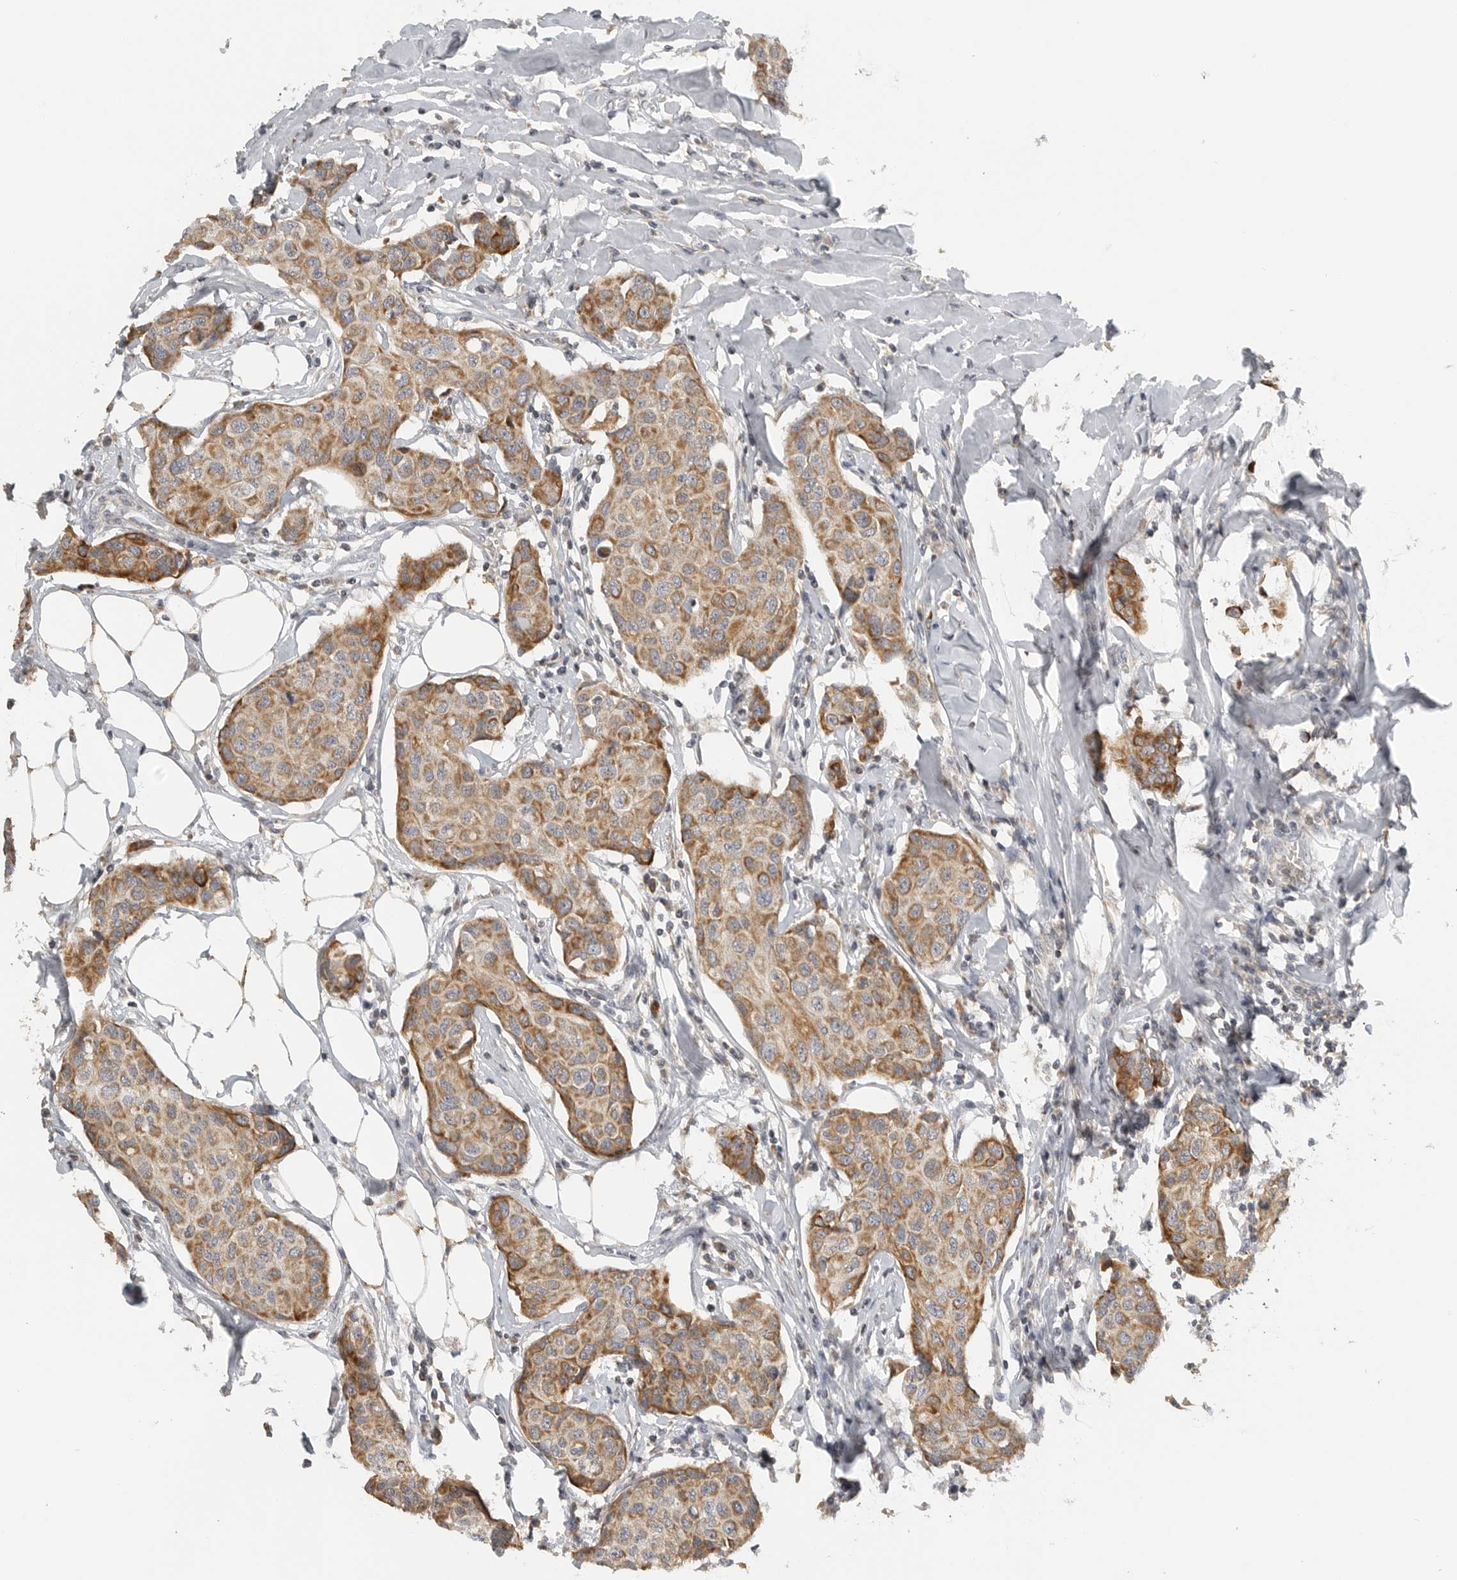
{"staining": {"intensity": "moderate", "quantity": ">75%", "location": "cytoplasmic/membranous"}, "tissue": "breast cancer", "cell_type": "Tumor cells", "image_type": "cancer", "snomed": [{"axis": "morphology", "description": "Duct carcinoma"}, {"axis": "topography", "description": "Breast"}], "caption": "Protein expression analysis of human breast invasive ductal carcinoma reveals moderate cytoplasmic/membranous expression in approximately >75% of tumor cells.", "gene": "RXFP3", "patient": {"sex": "female", "age": 80}}